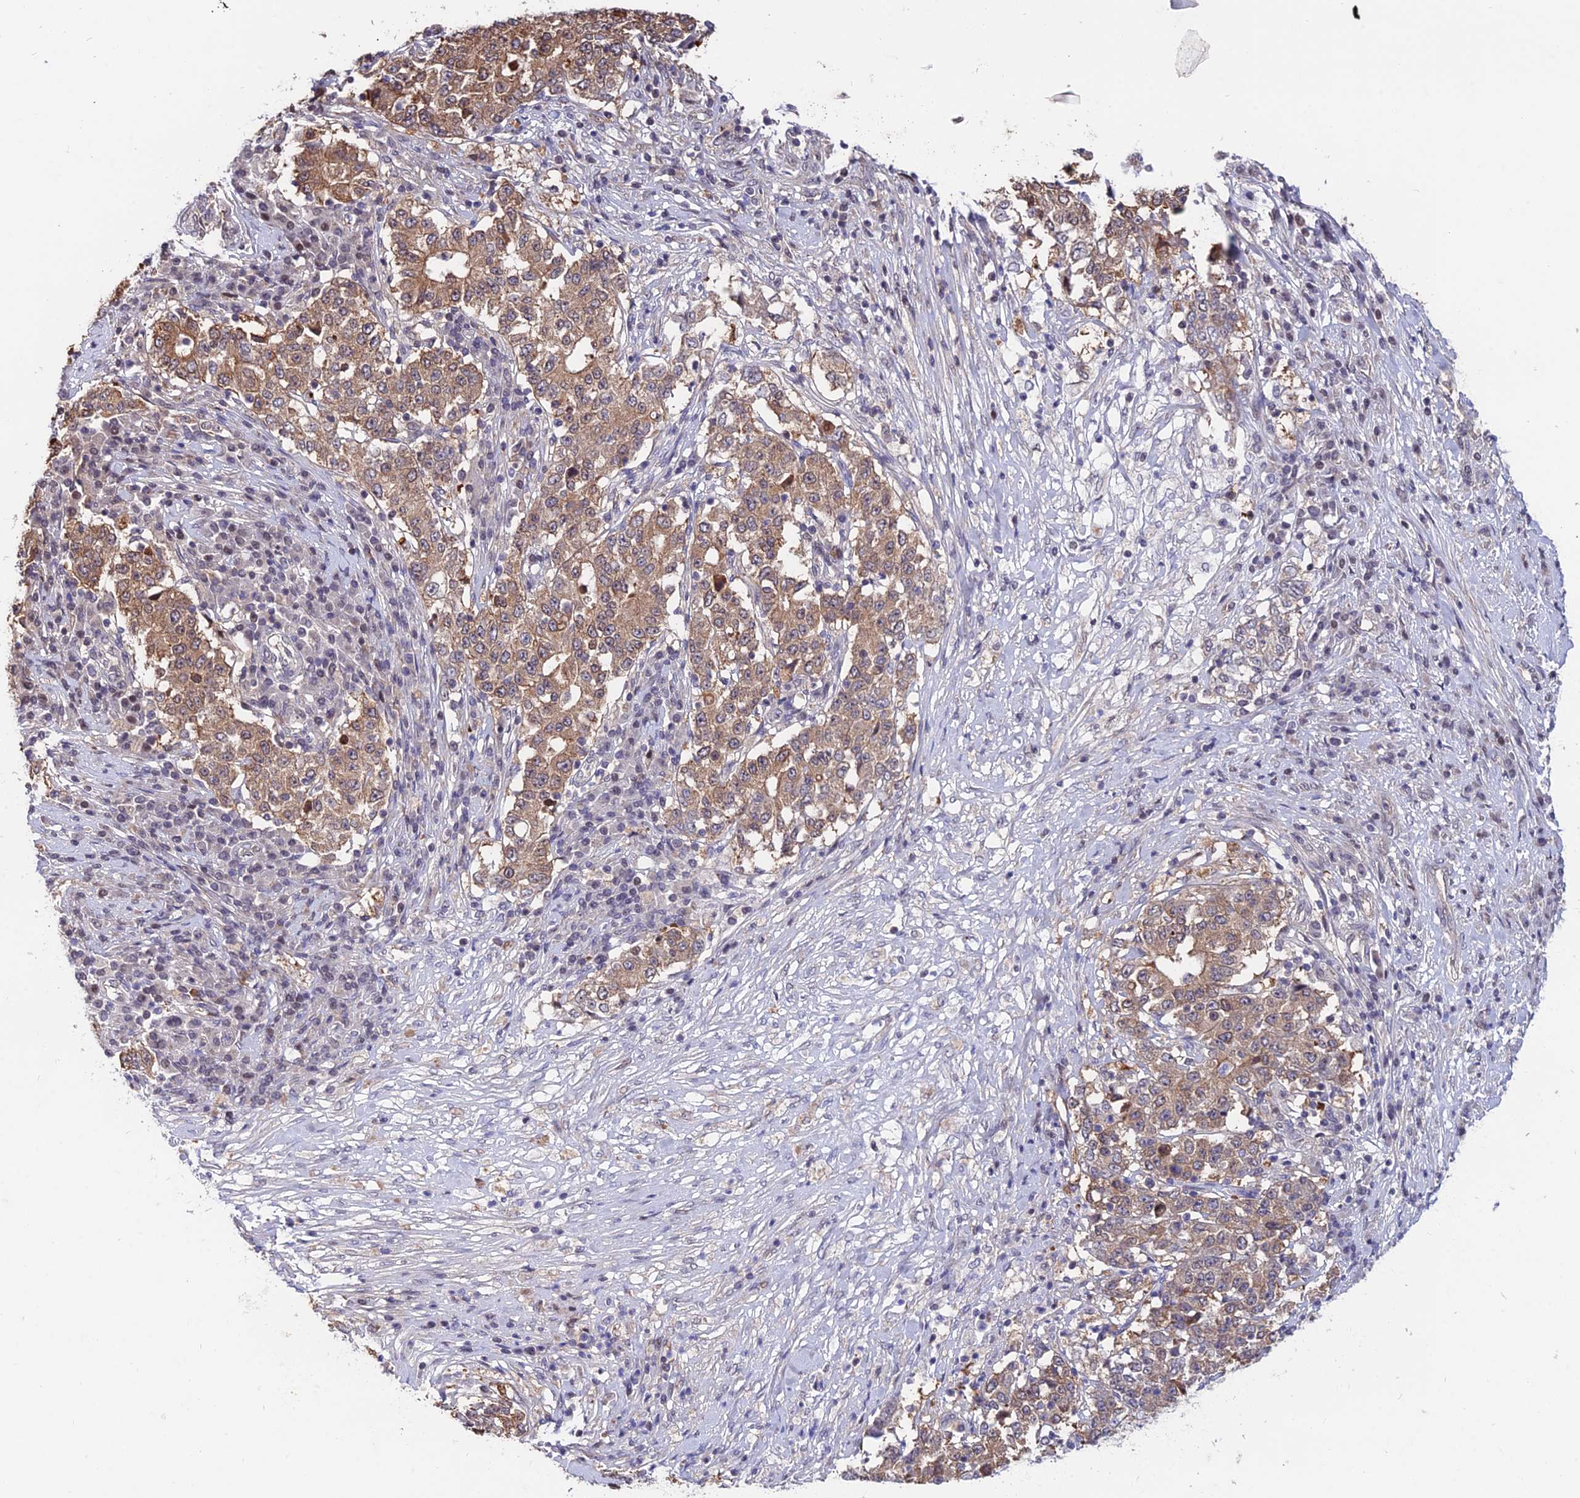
{"staining": {"intensity": "moderate", "quantity": ">75%", "location": "cytoplasmic/membranous"}, "tissue": "stomach cancer", "cell_type": "Tumor cells", "image_type": "cancer", "snomed": [{"axis": "morphology", "description": "Adenocarcinoma, NOS"}, {"axis": "topography", "description": "Stomach"}], "caption": "There is medium levels of moderate cytoplasmic/membranous positivity in tumor cells of stomach cancer, as demonstrated by immunohistochemical staining (brown color).", "gene": "INPP4A", "patient": {"sex": "male", "age": 59}}